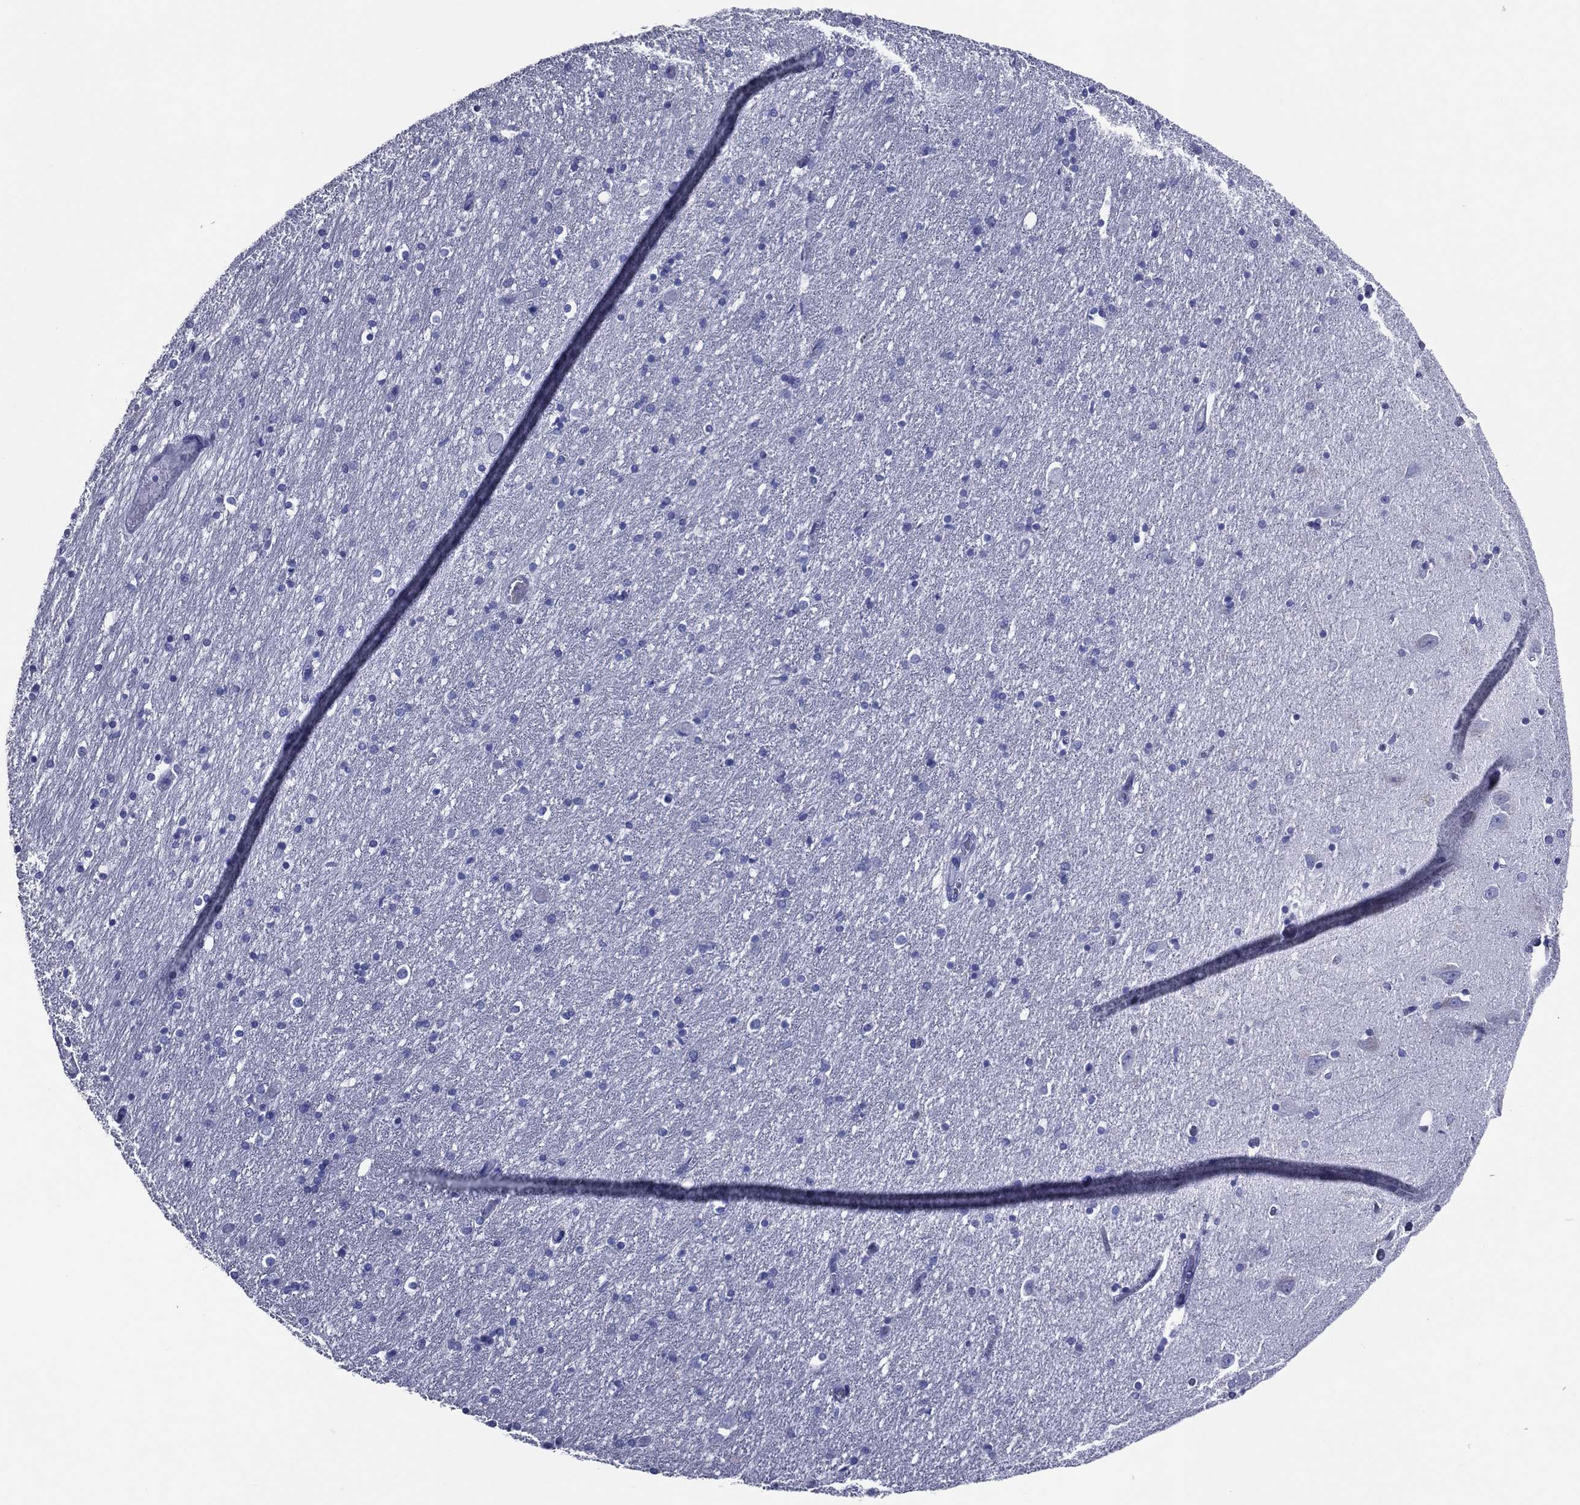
{"staining": {"intensity": "negative", "quantity": "none", "location": "none"}, "tissue": "hippocampus", "cell_type": "Glial cells", "image_type": "normal", "snomed": [{"axis": "morphology", "description": "Normal tissue, NOS"}, {"axis": "topography", "description": "Lateral ventricle wall"}, {"axis": "topography", "description": "Hippocampus"}], "caption": "Immunohistochemistry histopathology image of unremarkable human hippocampus stained for a protein (brown), which exhibits no positivity in glial cells.", "gene": "ACE2", "patient": {"sex": "female", "age": 63}}